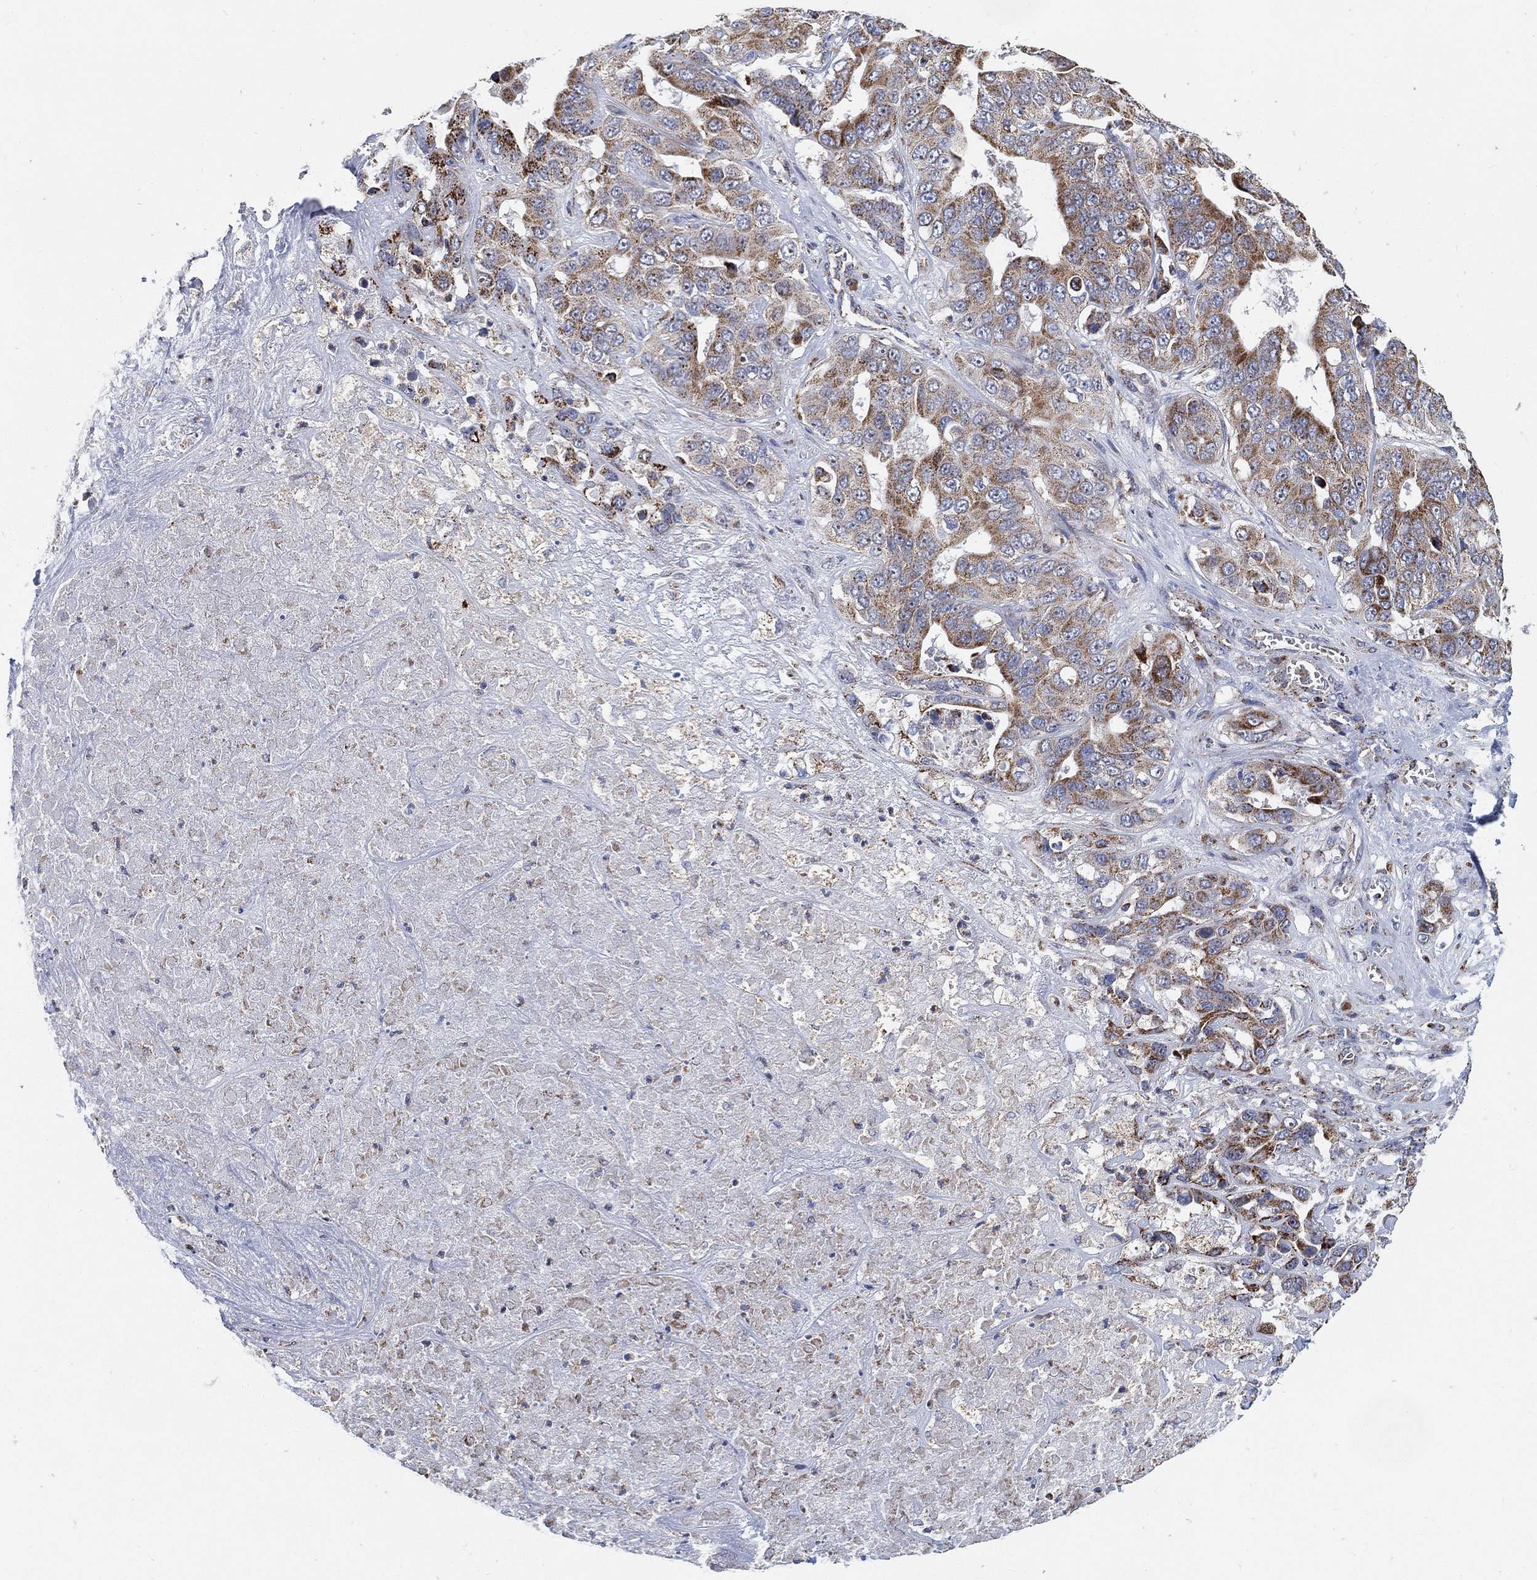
{"staining": {"intensity": "strong", "quantity": ">75%", "location": "cytoplasmic/membranous"}, "tissue": "liver cancer", "cell_type": "Tumor cells", "image_type": "cancer", "snomed": [{"axis": "morphology", "description": "Cholangiocarcinoma"}, {"axis": "topography", "description": "Liver"}], "caption": "This photomicrograph reveals immunohistochemistry staining of human liver cancer (cholangiocarcinoma), with high strong cytoplasmic/membranous staining in about >75% of tumor cells.", "gene": "GCAT", "patient": {"sex": "female", "age": 52}}